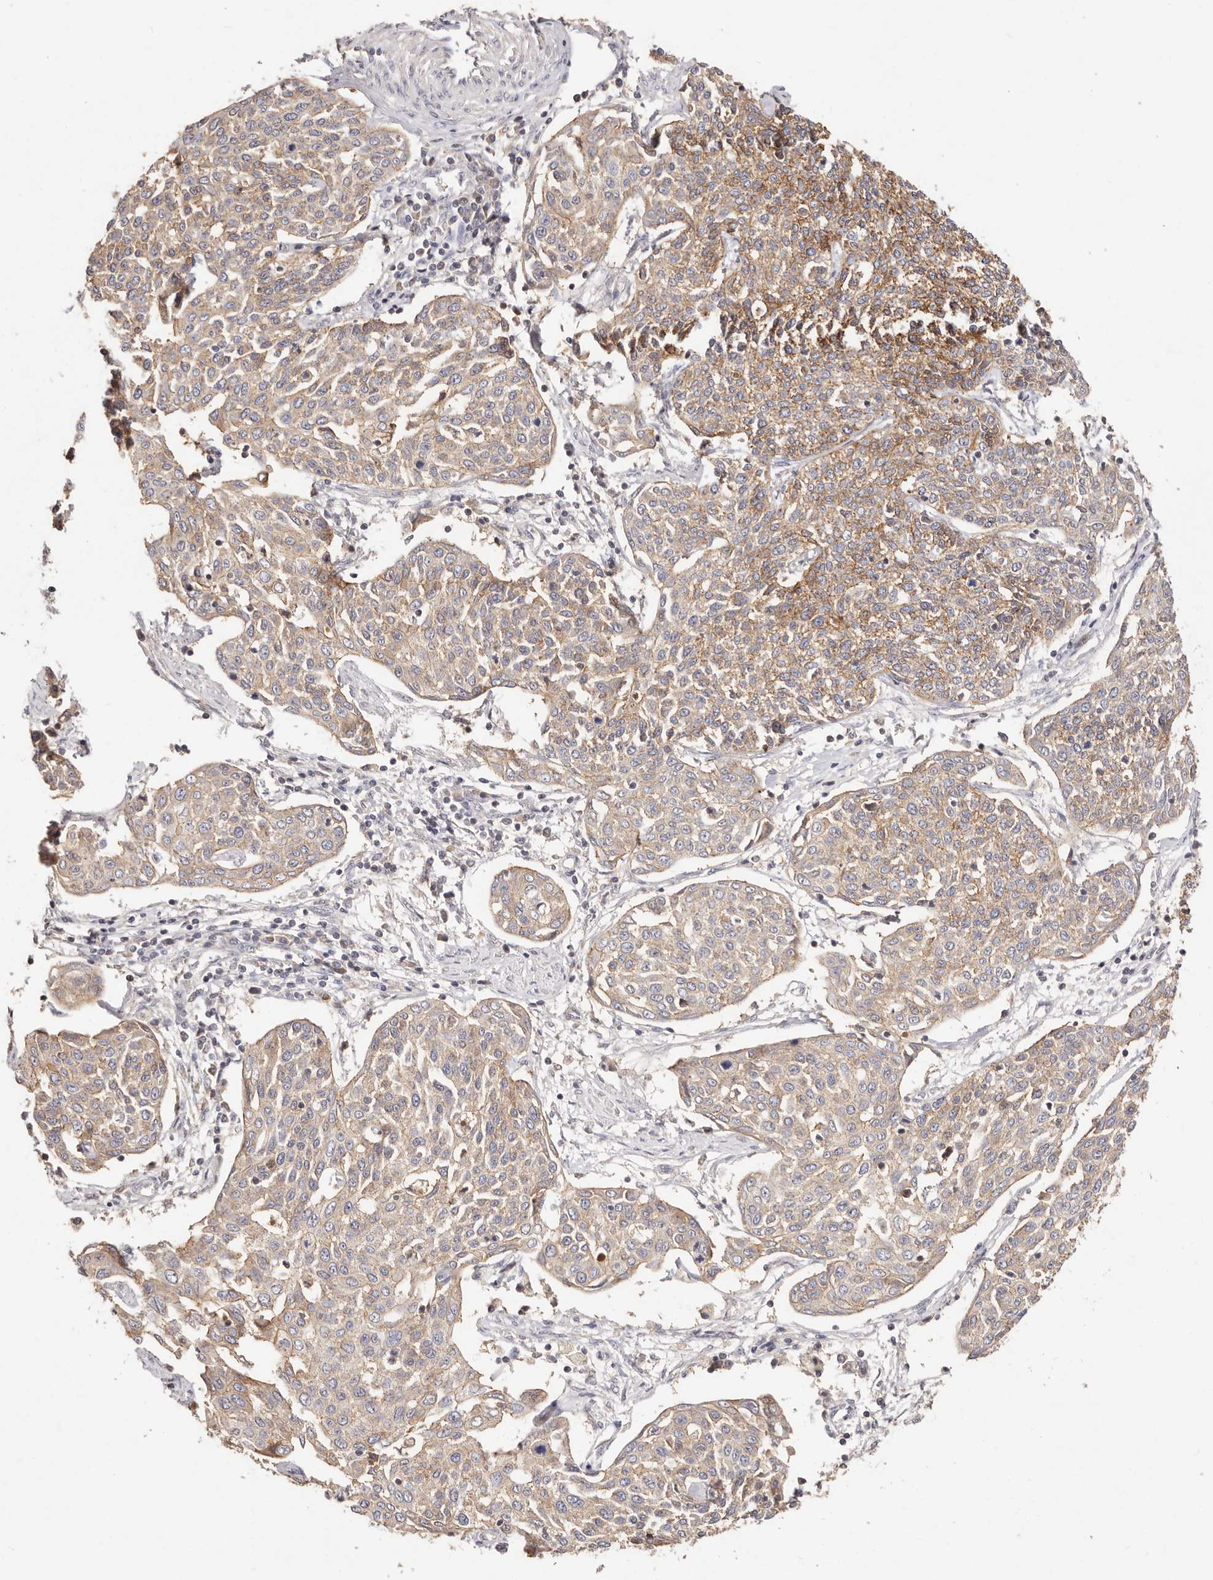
{"staining": {"intensity": "weak", "quantity": ">75%", "location": "cytoplasmic/membranous"}, "tissue": "cervical cancer", "cell_type": "Tumor cells", "image_type": "cancer", "snomed": [{"axis": "morphology", "description": "Squamous cell carcinoma, NOS"}, {"axis": "topography", "description": "Cervix"}], "caption": "Tumor cells exhibit low levels of weak cytoplasmic/membranous staining in approximately >75% of cells in human cervical cancer (squamous cell carcinoma).", "gene": "CXADR", "patient": {"sex": "female", "age": 34}}